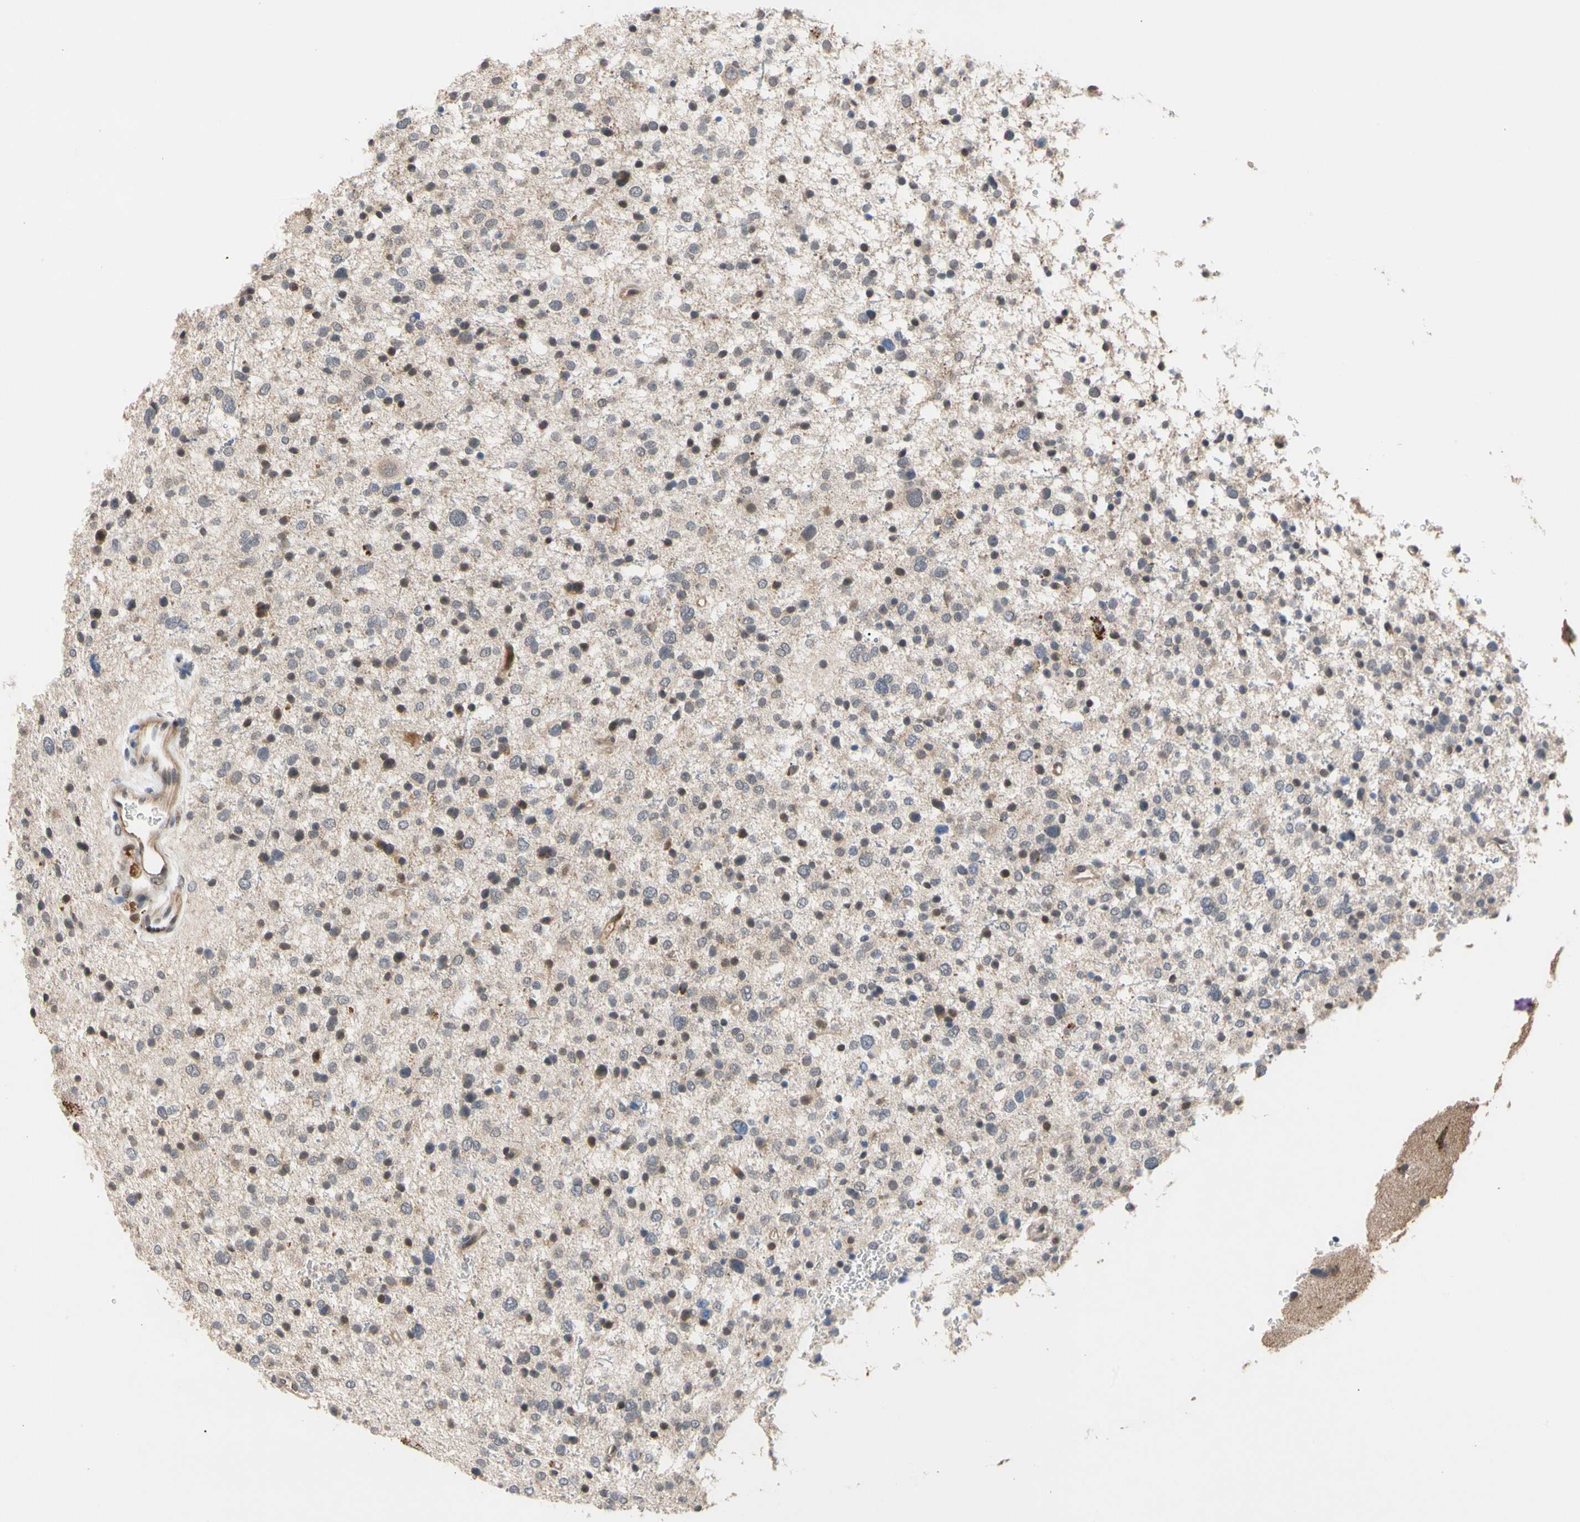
{"staining": {"intensity": "strong", "quantity": "<25%", "location": "cytoplasmic/membranous"}, "tissue": "glioma", "cell_type": "Tumor cells", "image_type": "cancer", "snomed": [{"axis": "morphology", "description": "Glioma, malignant, Low grade"}, {"axis": "topography", "description": "Brain"}], "caption": "Strong cytoplasmic/membranous protein positivity is seen in approximately <25% of tumor cells in glioma.", "gene": "CYTIP", "patient": {"sex": "female", "age": 37}}